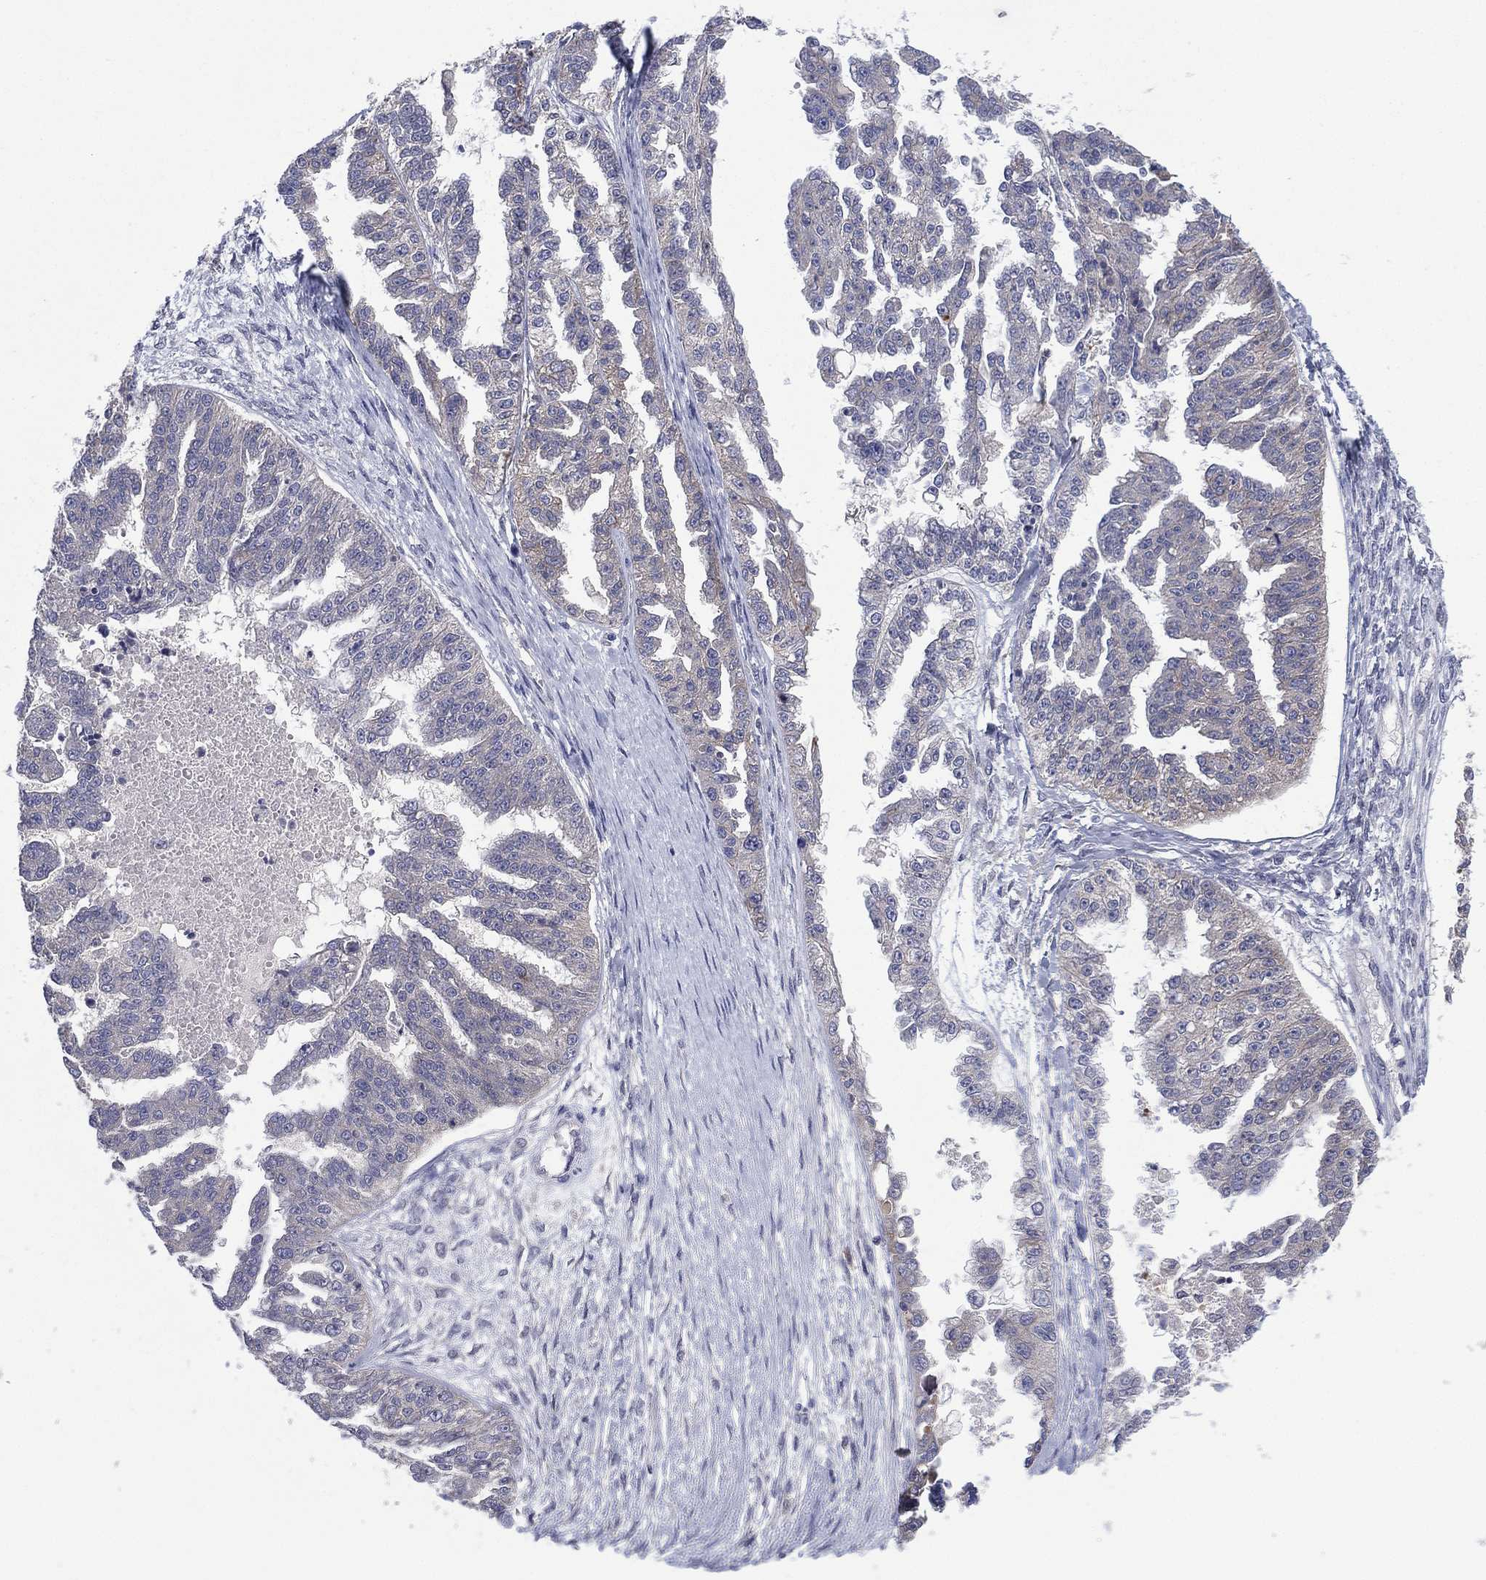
{"staining": {"intensity": "negative", "quantity": "none", "location": "none"}, "tissue": "ovarian cancer", "cell_type": "Tumor cells", "image_type": "cancer", "snomed": [{"axis": "morphology", "description": "Cystadenocarcinoma, serous, NOS"}, {"axis": "topography", "description": "Ovary"}], "caption": "Tumor cells show no significant protein staining in ovarian serous cystadenocarcinoma.", "gene": "MPP7", "patient": {"sex": "female", "age": 58}}